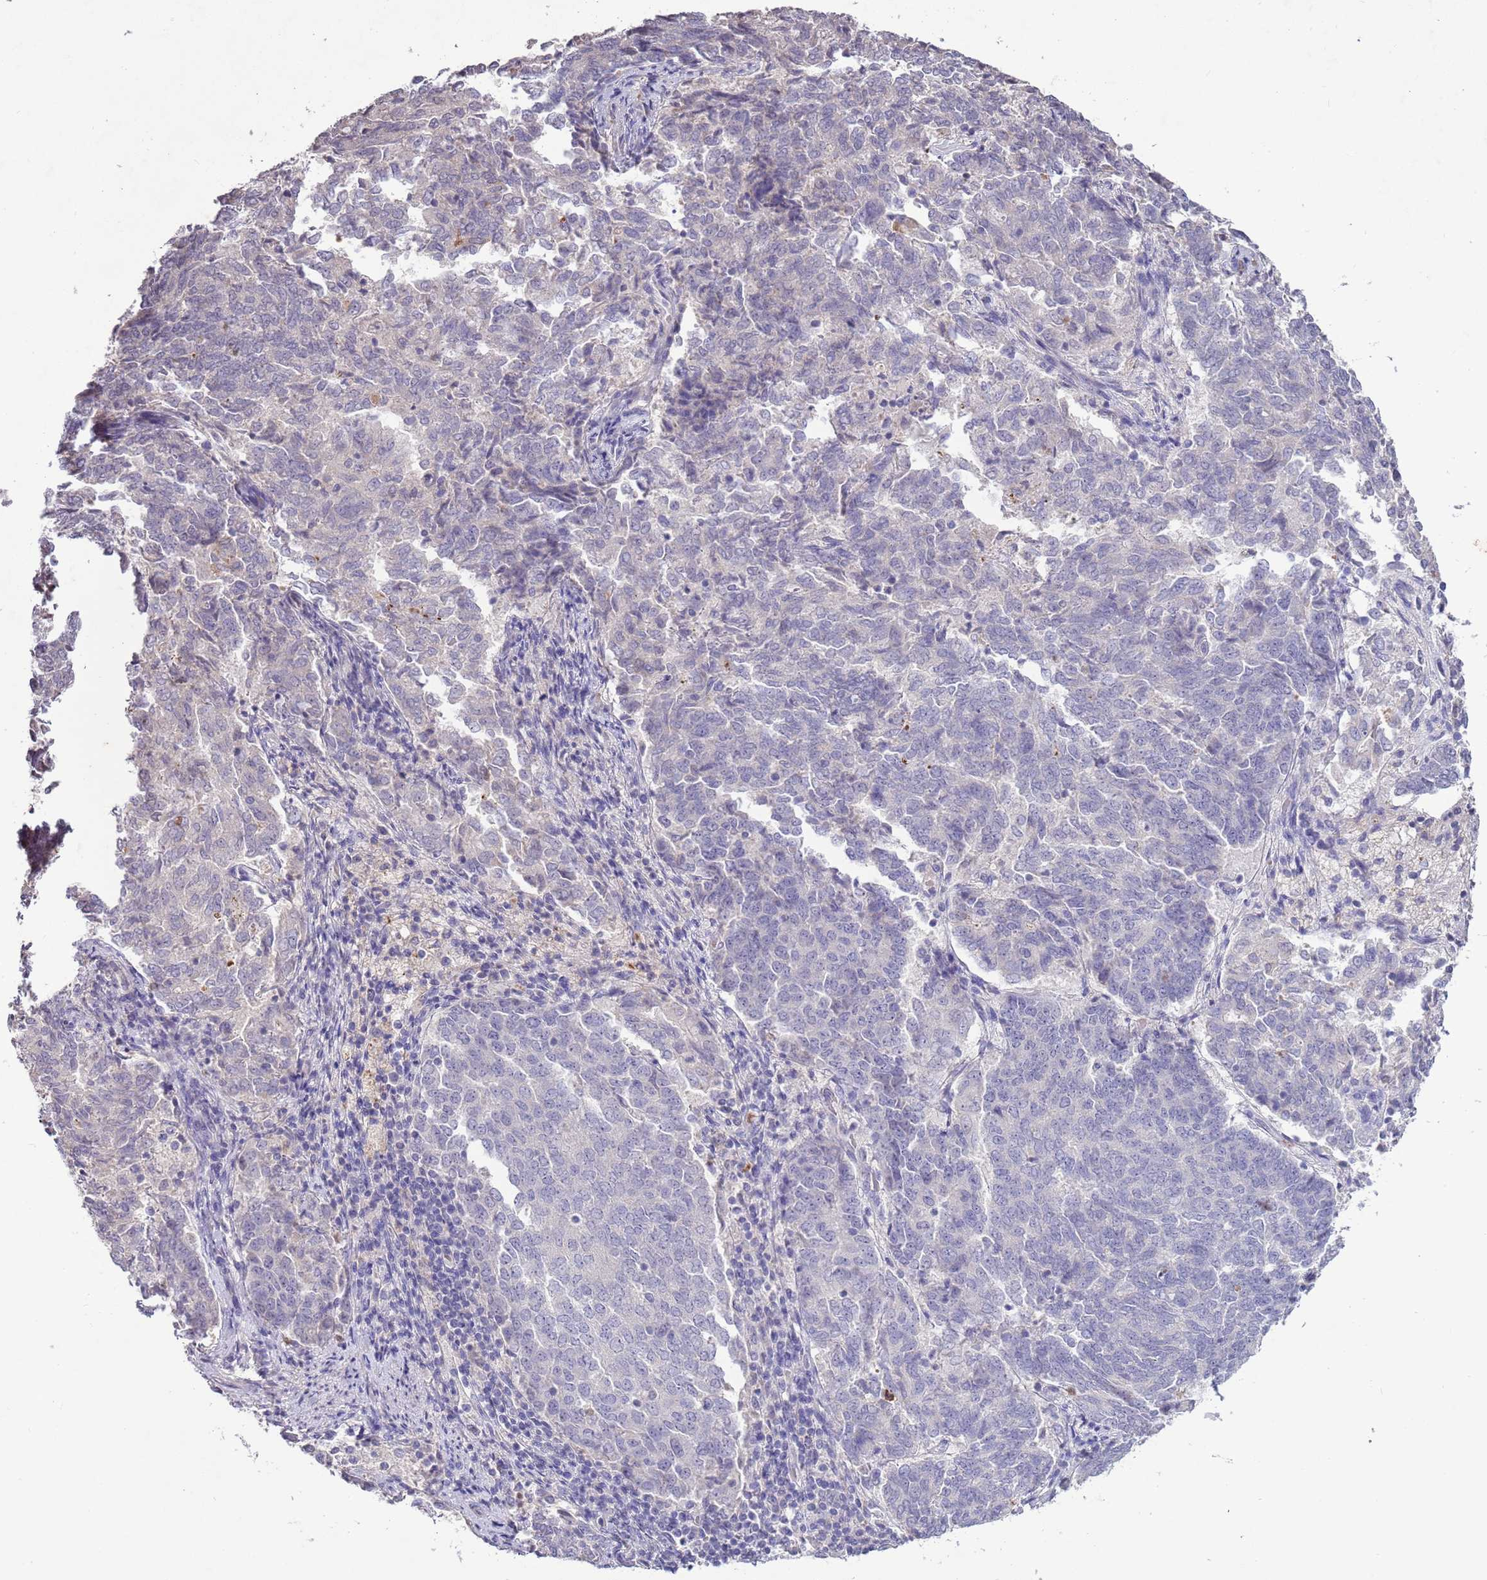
{"staining": {"intensity": "negative", "quantity": "none", "location": "none"}, "tissue": "endometrial cancer", "cell_type": "Tumor cells", "image_type": "cancer", "snomed": [{"axis": "morphology", "description": "Adenocarcinoma, NOS"}, {"axis": "topography", "description": "Endometrium"}], "caption": "The micrograph displays no staining of tumor cells in endometrial cancer (adenocarcinoma). Brightfield microscopy of immunohistochemistry (IHC) stained with DAB (brown) and hematoxylin (blue), captured at high magnification.", "gene": "P2RY13", "patient": {"sex": "female", "age": 80}}